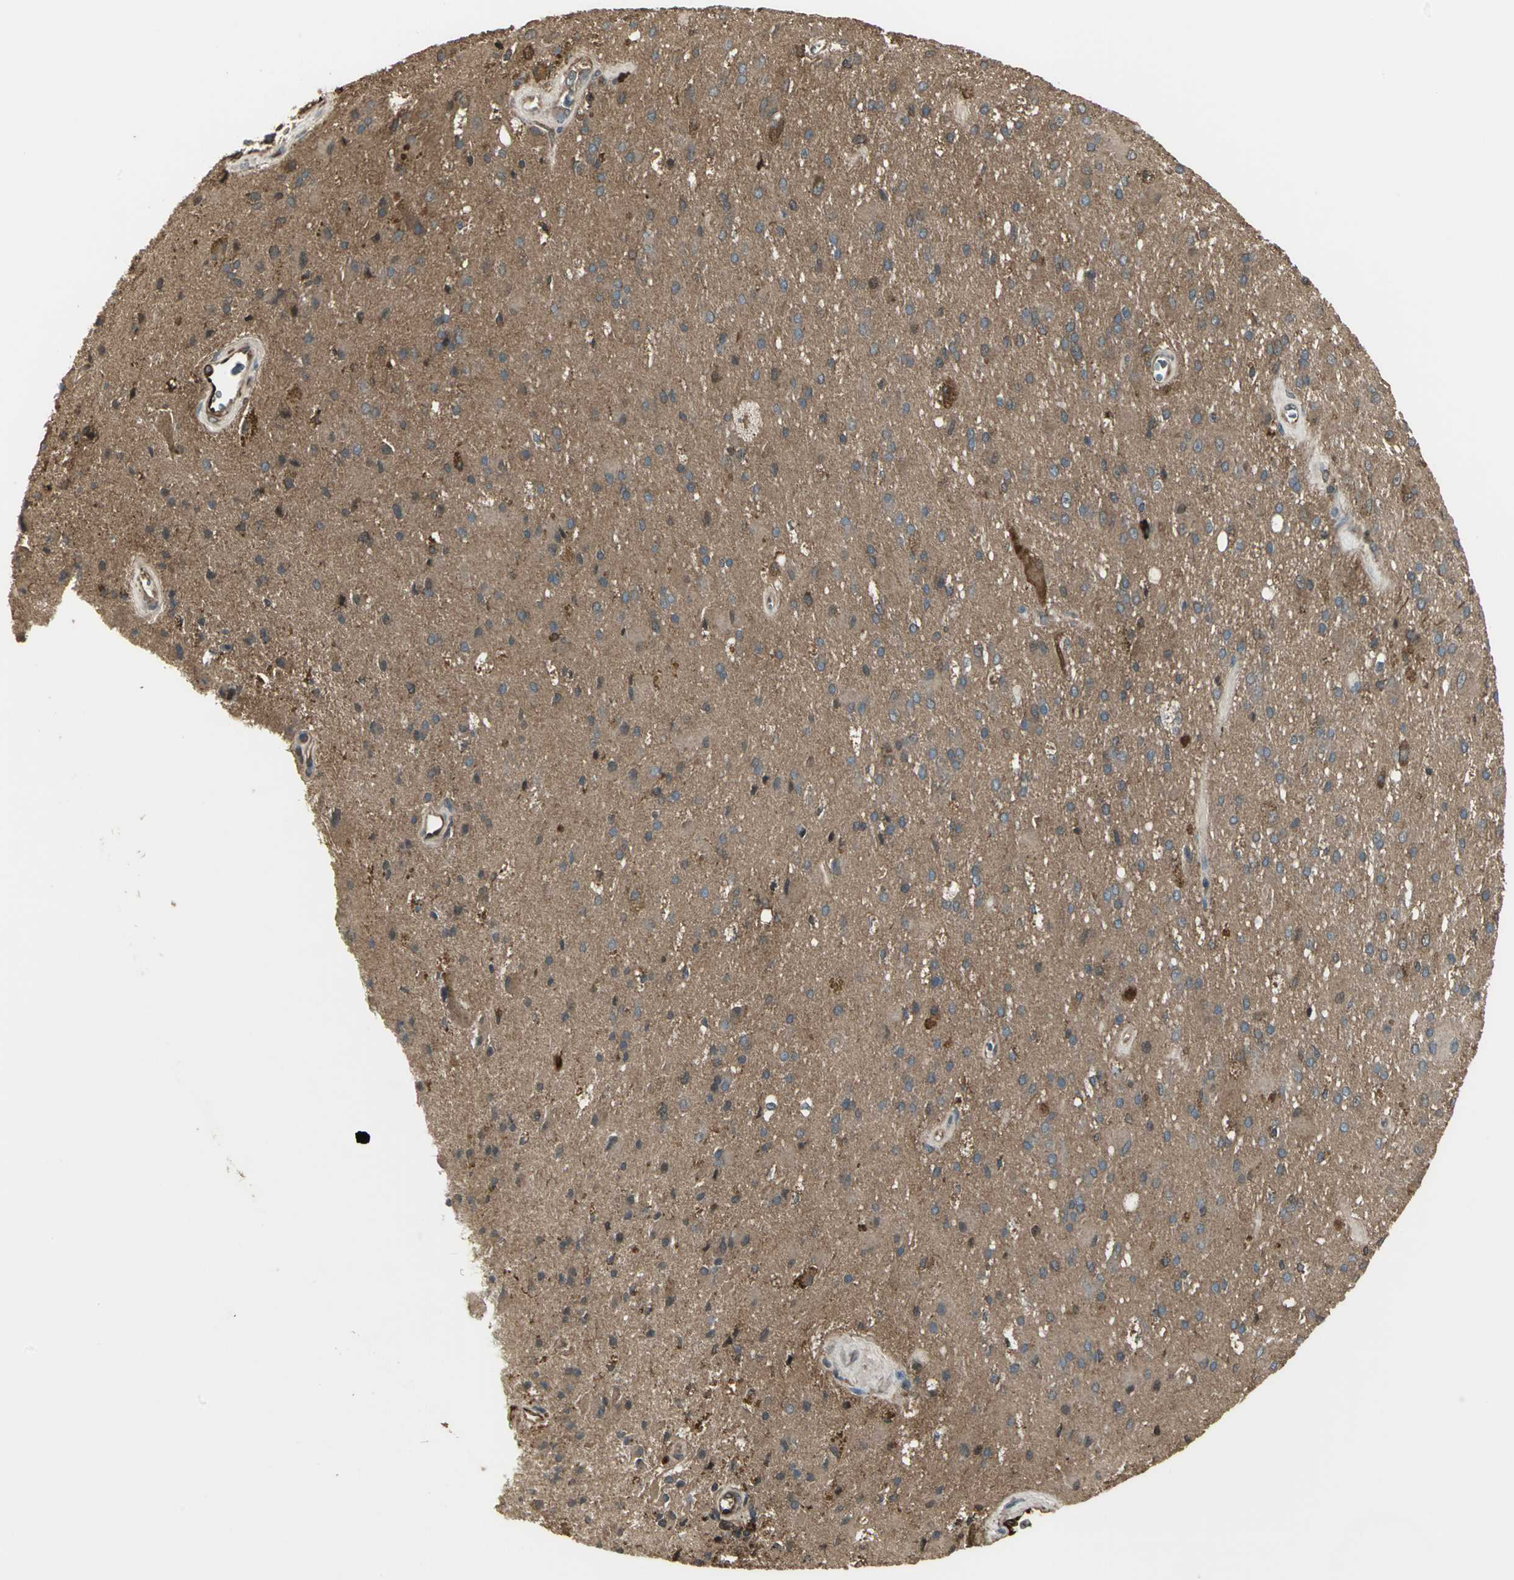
{"staining": {"intensity": "moderate", "quantity": ">75%", "location": "cytoplasmic/membranous"}, "tissue": "glioma", "cell_type": "Tumor cells", "image_type": "cancer", "snomed": [{"axis": "morphology", "description": "Glioma, malignant, Low grade"}, {"axis": "topography", "description": "Brain"}], "caption": "IHC of human malignant low-grade glioma reveals medium levels of moderate cytoplasmic/membranous expression in about >75% of tumor cells.", "gene": "PRXL2B", "patient": {"sex": "male", "age": 58}}